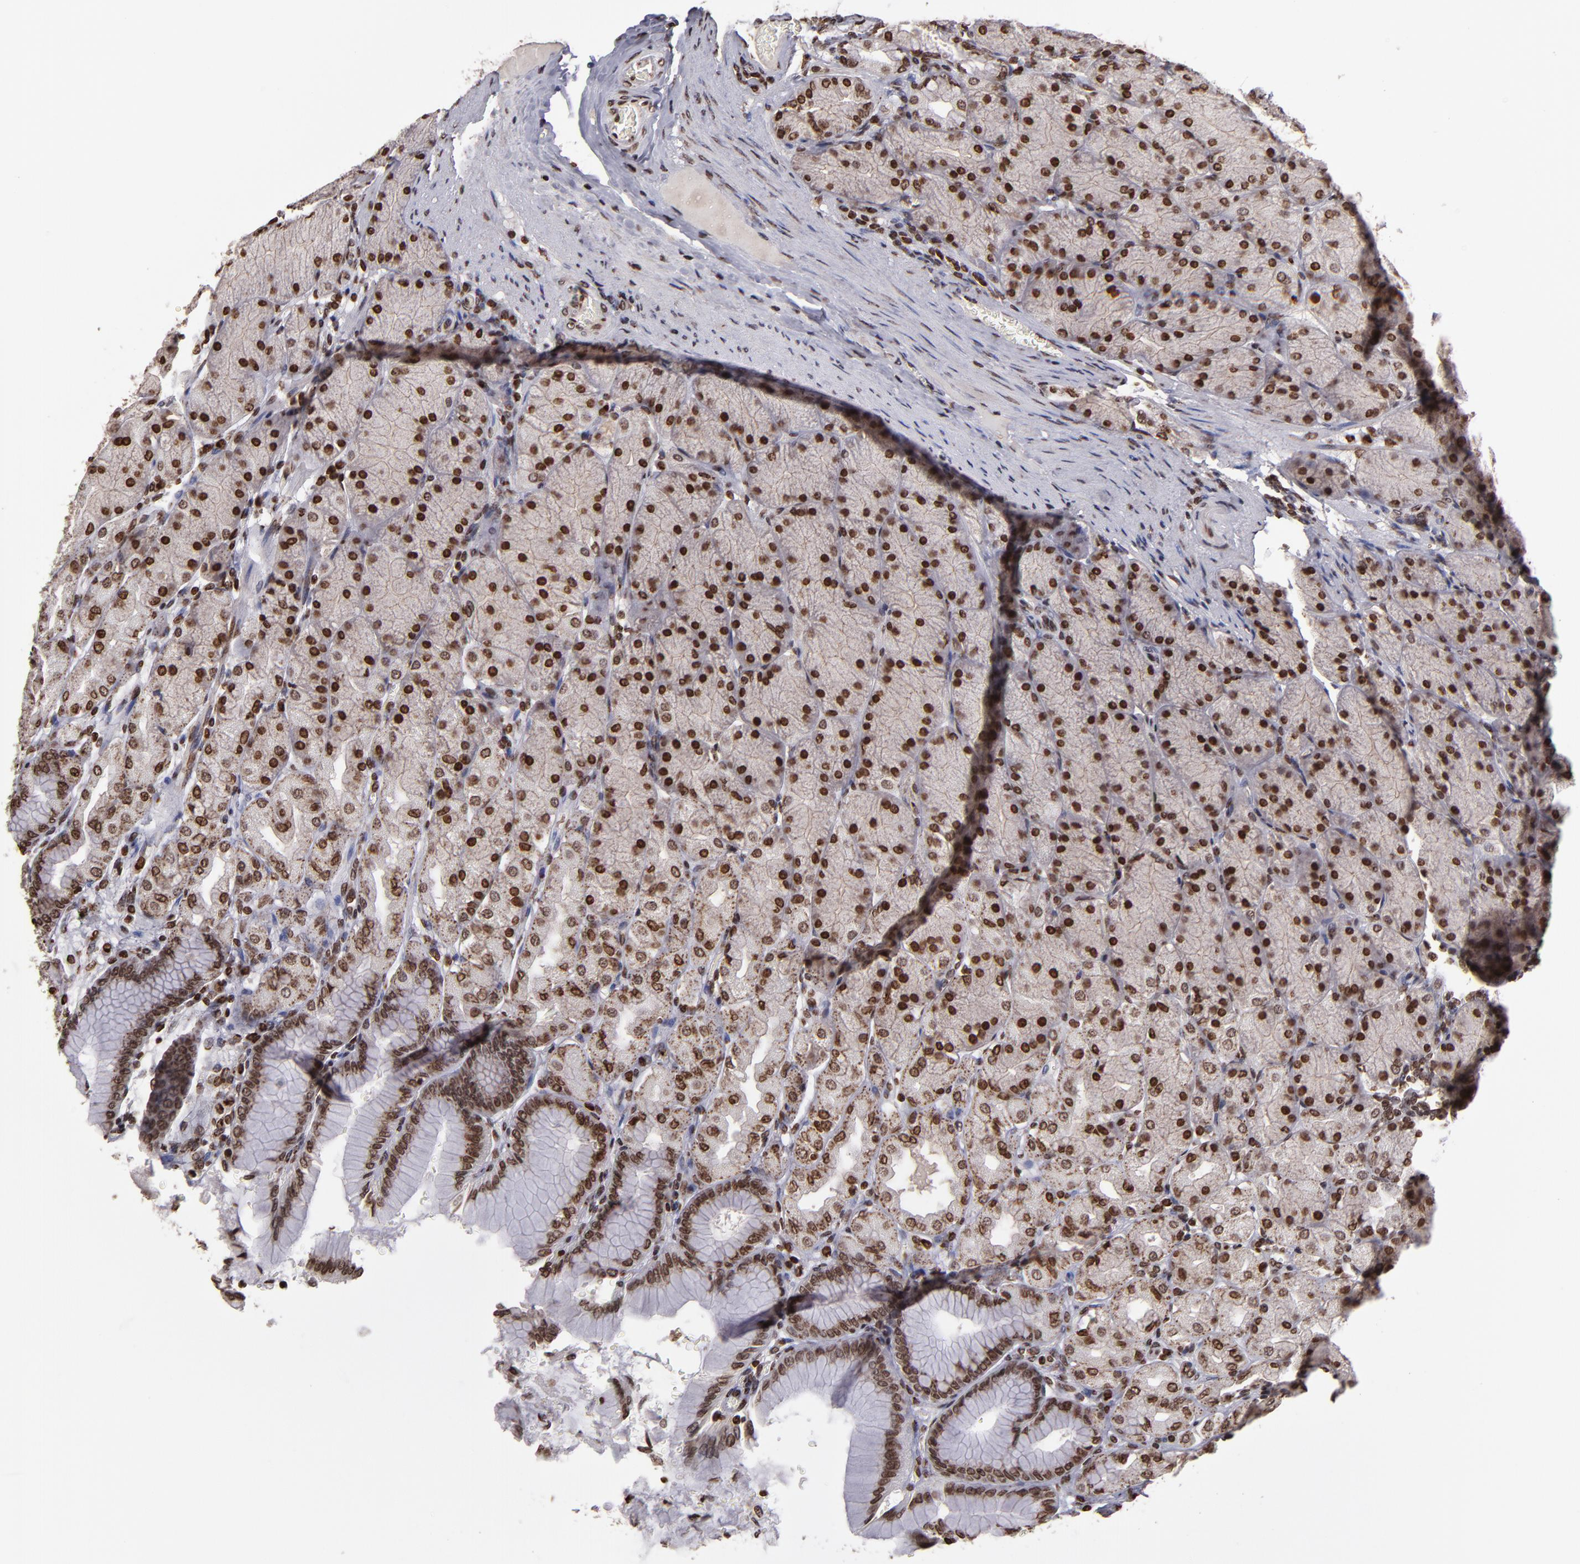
{"staining": {"intensity": "moderate", "quantity": ">75%", "location": "cytoplasmic/membranous,nuclear"}, "tissue": "stomach", "cell_type": "Glandular cells", "image_type": "normal", "snomed": [{"axis": "morphology", "description": "Normal tissue, NOS"}, {"axis": "topography", "description": "Stomach, upper"}], "caption": "This image displays IHC staining of unremarkable human stomach, with medium moderate cytoplasmic/membranous,nuclear expression in approximately >75% of glandular cells.", "gene": "CSDC2", "patient": {"sex": "female", "age": 56}}